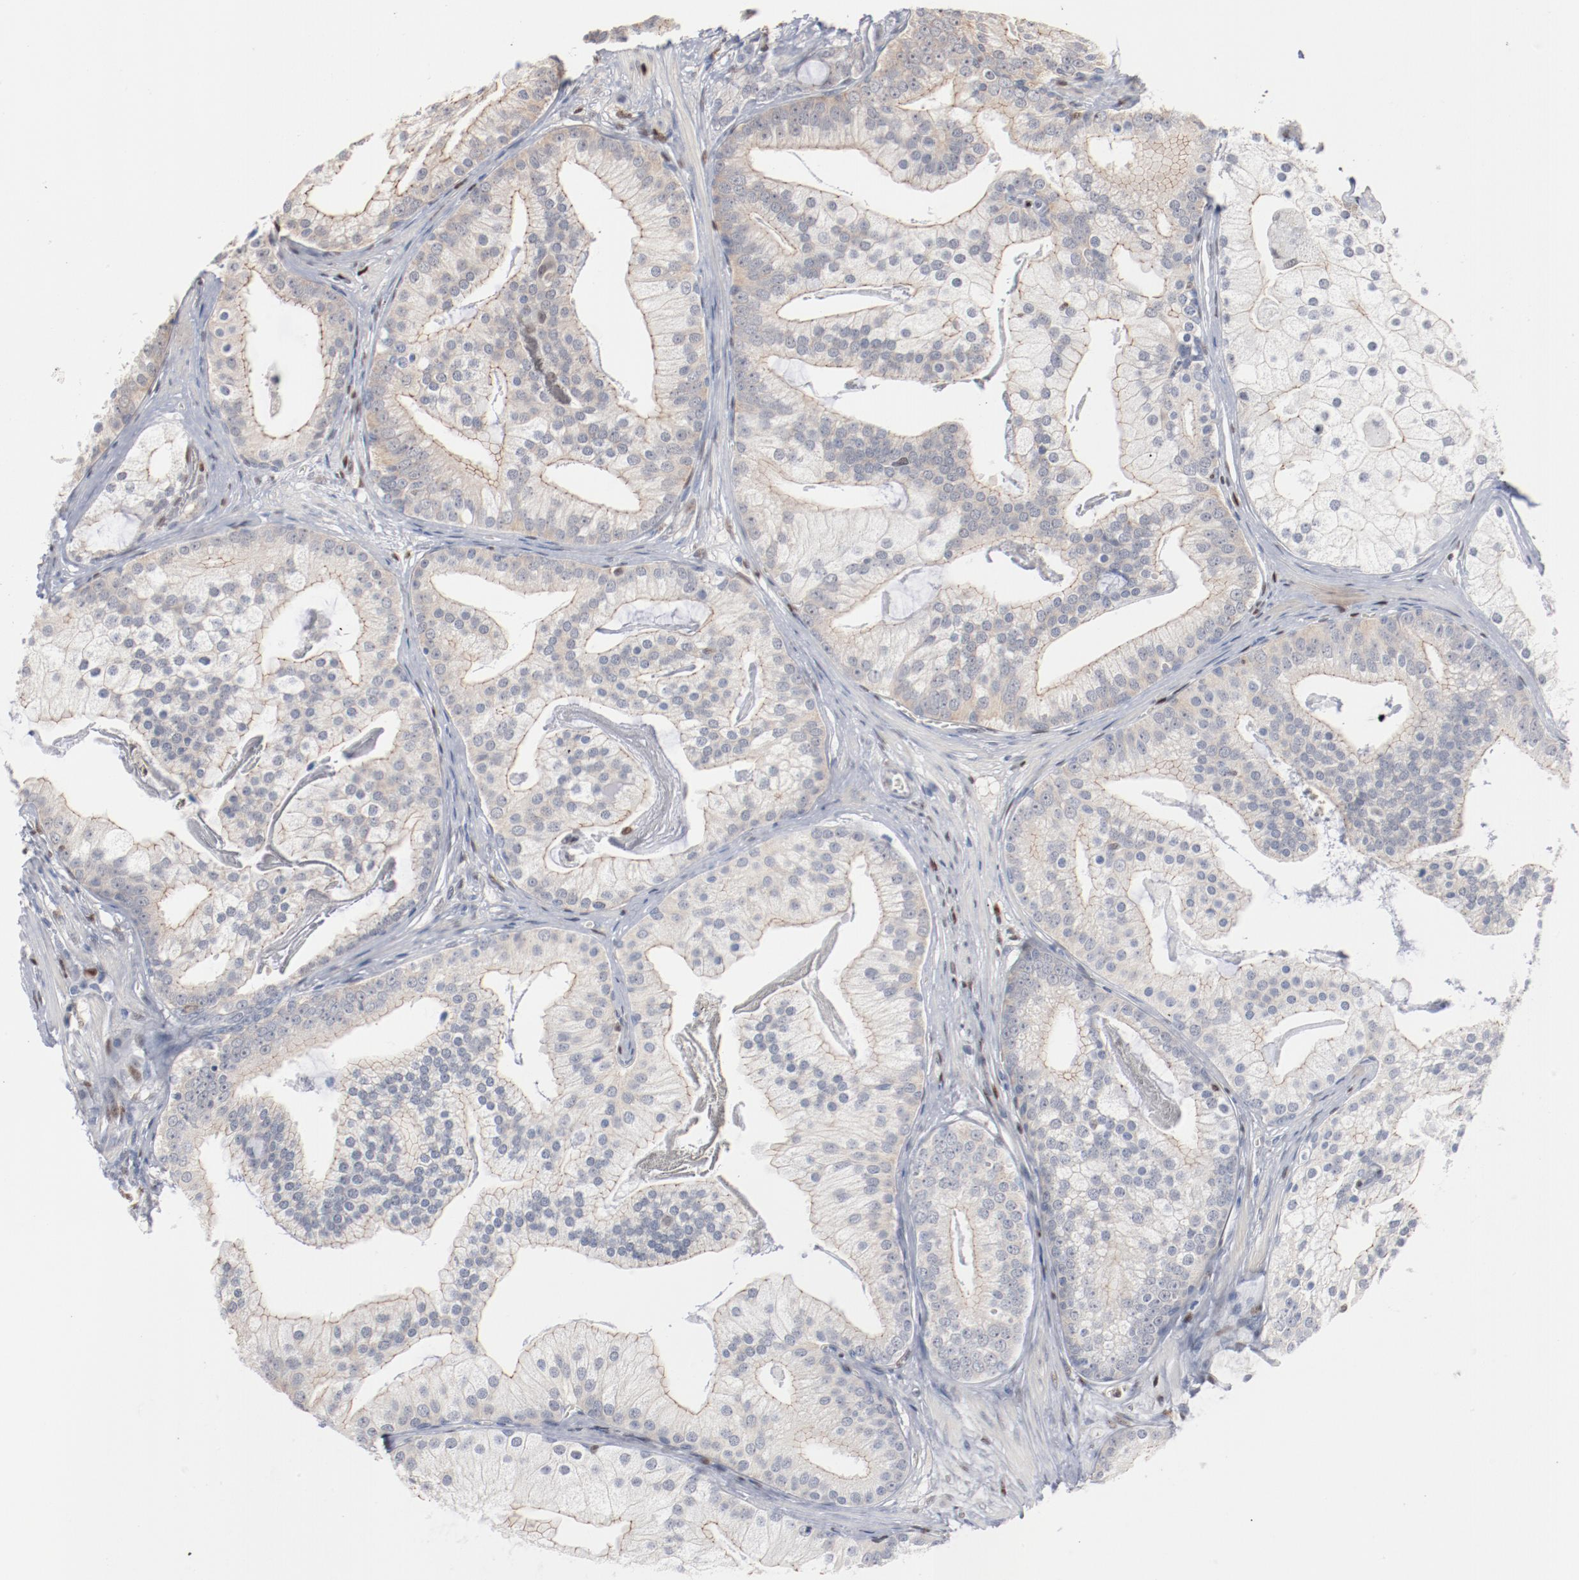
{"staining": {"intensity": "negative", "quantity": "none", "location": "none"}, "tissue": "prostate cancer", "cell_type": "Tumor cells", "image_type": "cancer", "snomed": [{"axis": "morphology", "description": "Adenocarcinoma, Low grade"}, {"axis": "topography", "description": "Prostate"}], "caption": "Immunohistochemistry (IHC) of human prostate low-grade adenocarcinoma reveals no staining in tumor cells.", "gene": "ZEB2", "patient": {"sex": "male", "age": 58}}